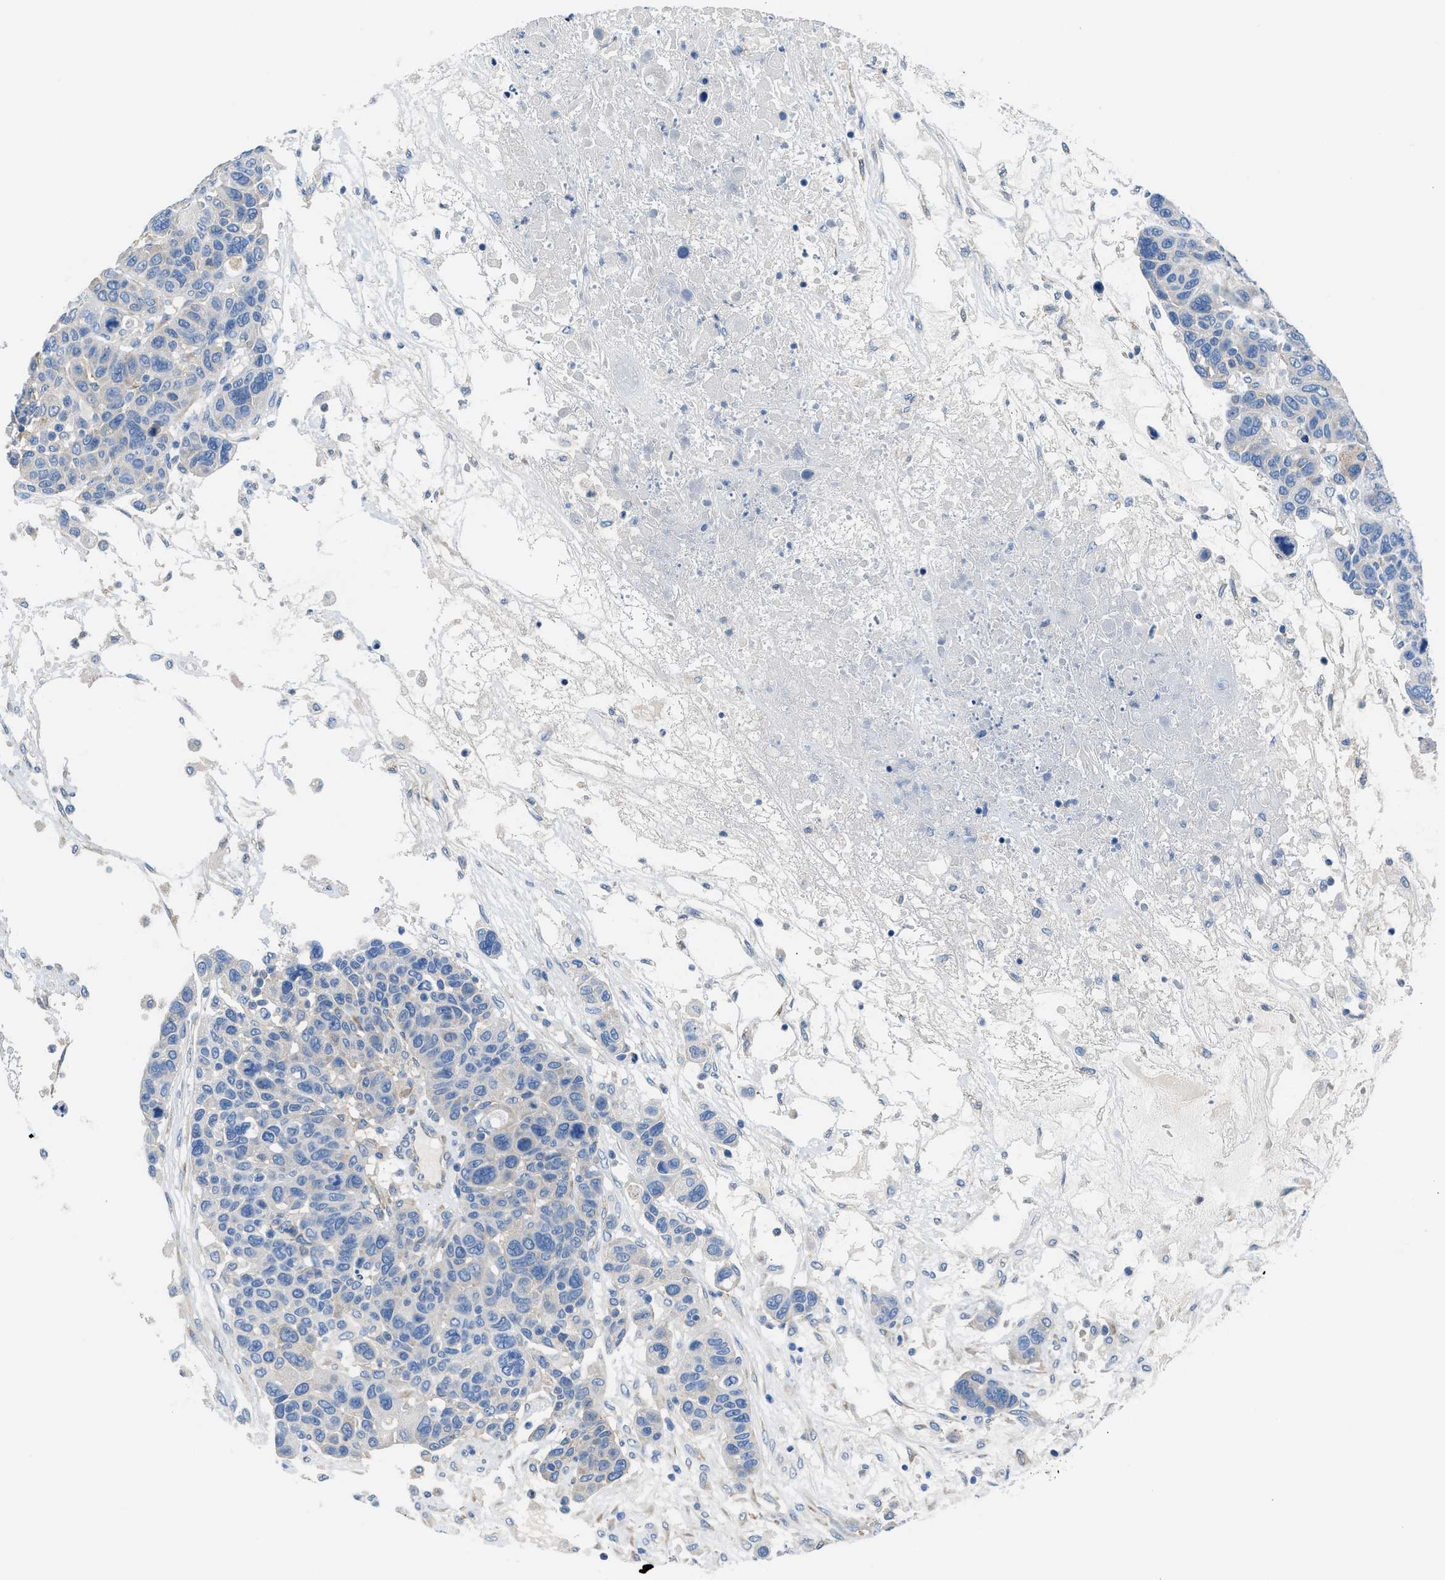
{"staining": {"intensity": "negative", "quantity": "none", "location": "none"}, "tissue": "breast cancer", "cell_type": "Tumor cells", "image_type": "cancer", "snomed": [{"axis": "morphology", "description": "Duct carcinoma"}, {"axis": "topography", "description": "Breast"}], "caption": "Immunohistochemistry image of neoplastic tissue: breast cancer stained with DAB (3,3'-diaminobenzidine) demonstrates no significant protein positivity in tumor cells. Nuclei are stained in blue.", "gene": "BNC2", "patient": {"sex": "female", "age": 37}}